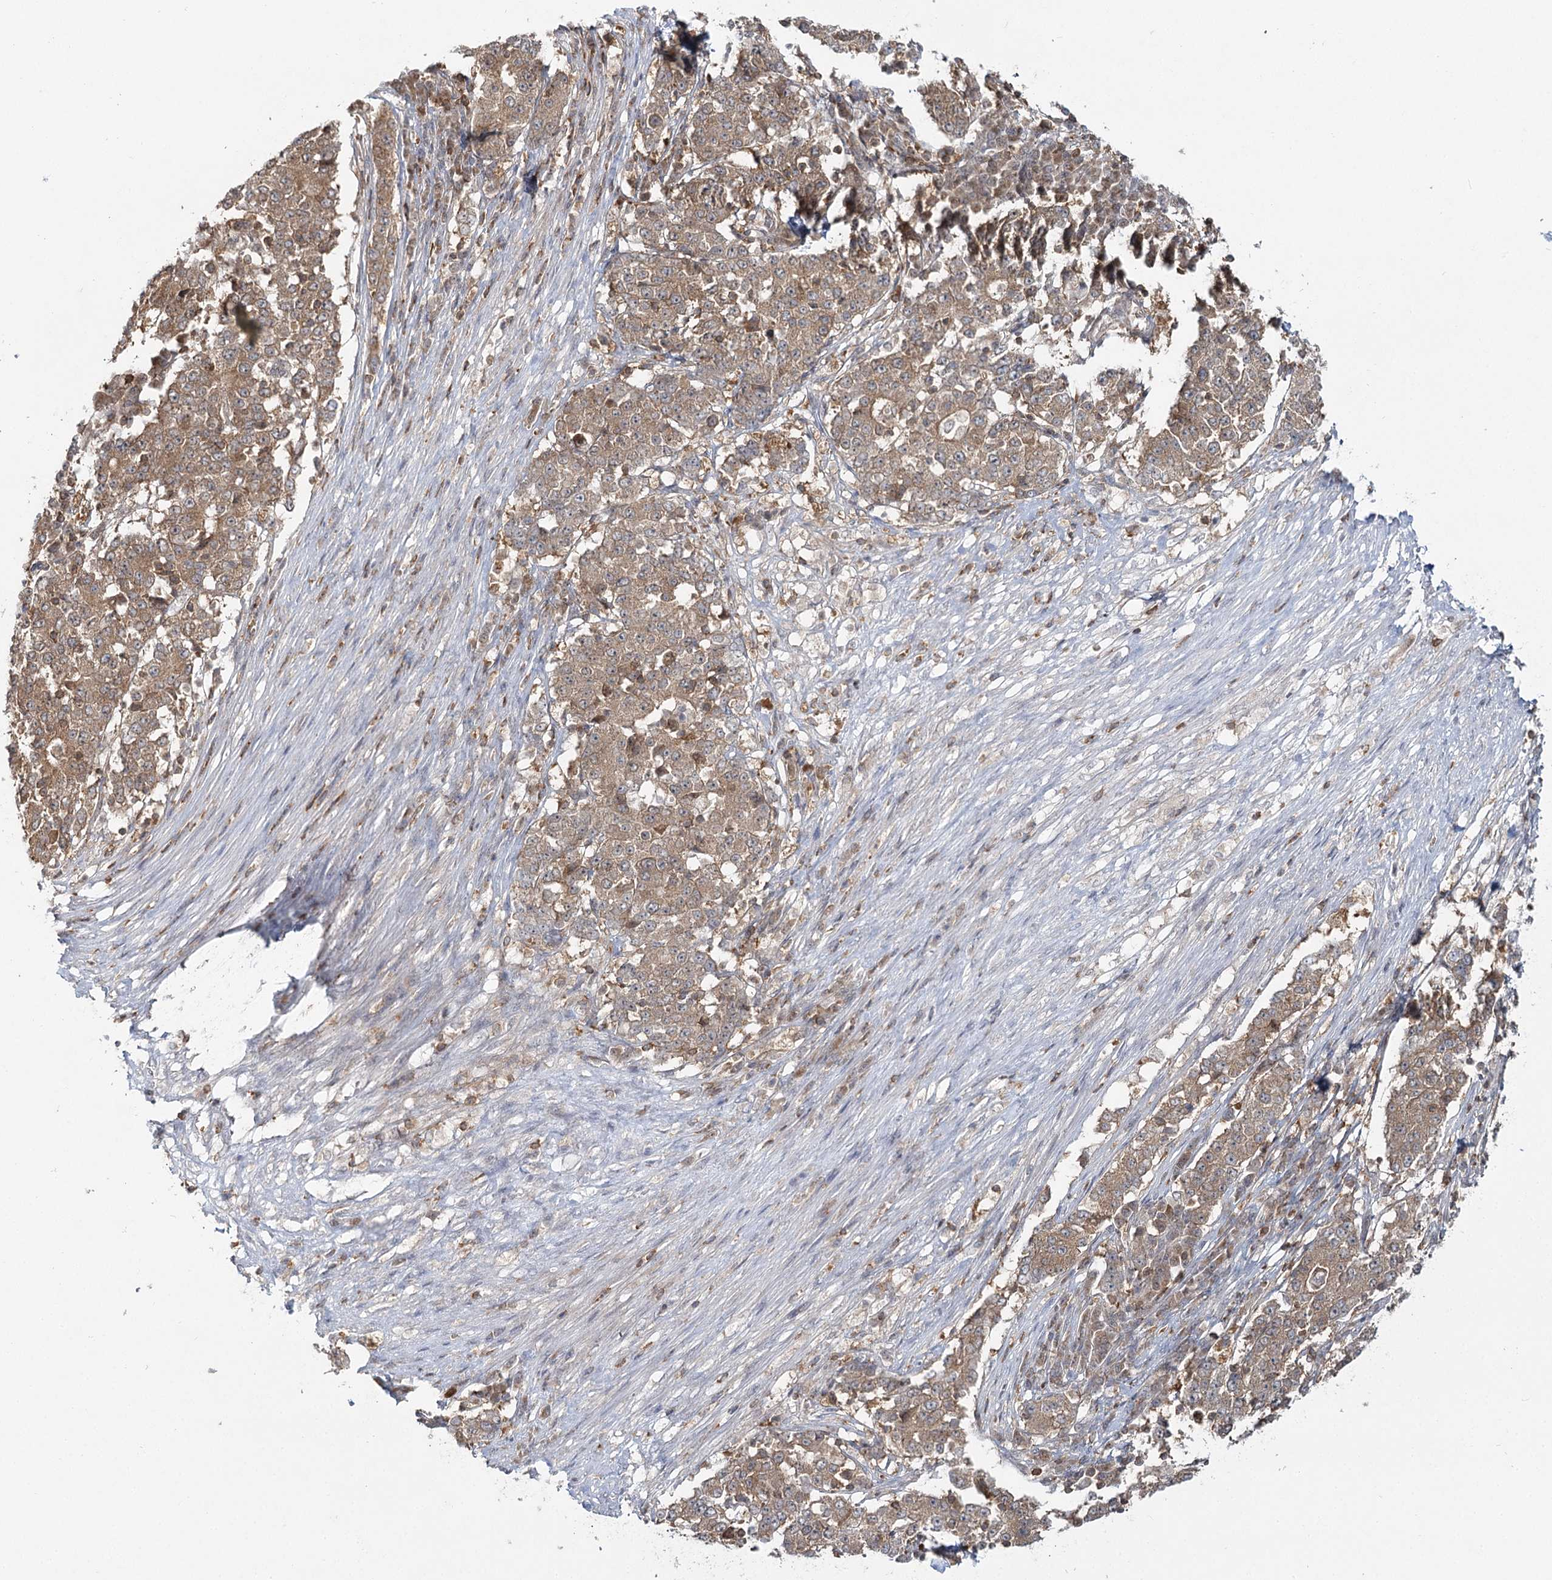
{"staining": {"intensity": "moderate", "quantity": ">75%", "location": "cytoplasmic/membranous"}, "tissue": "stomach cancer", "cell_type": "Tumor cells", "image_type": "cancer", "snomed": [{"axis": "morphology", "description": "Adenocarcinoma, NOS"}, {"axis": "topography", "description": "Stomach"}], "caption": "A medium amount of moderate cytoplasmic/membranous staining is seen in approximately >75% of tumor cells in stomach cancer tissue. (brown staining indicates protein expression, while blue staining denotes nuclei).", "gene": "FAM120B", "patient": {"sex": "male", "age": 59}}